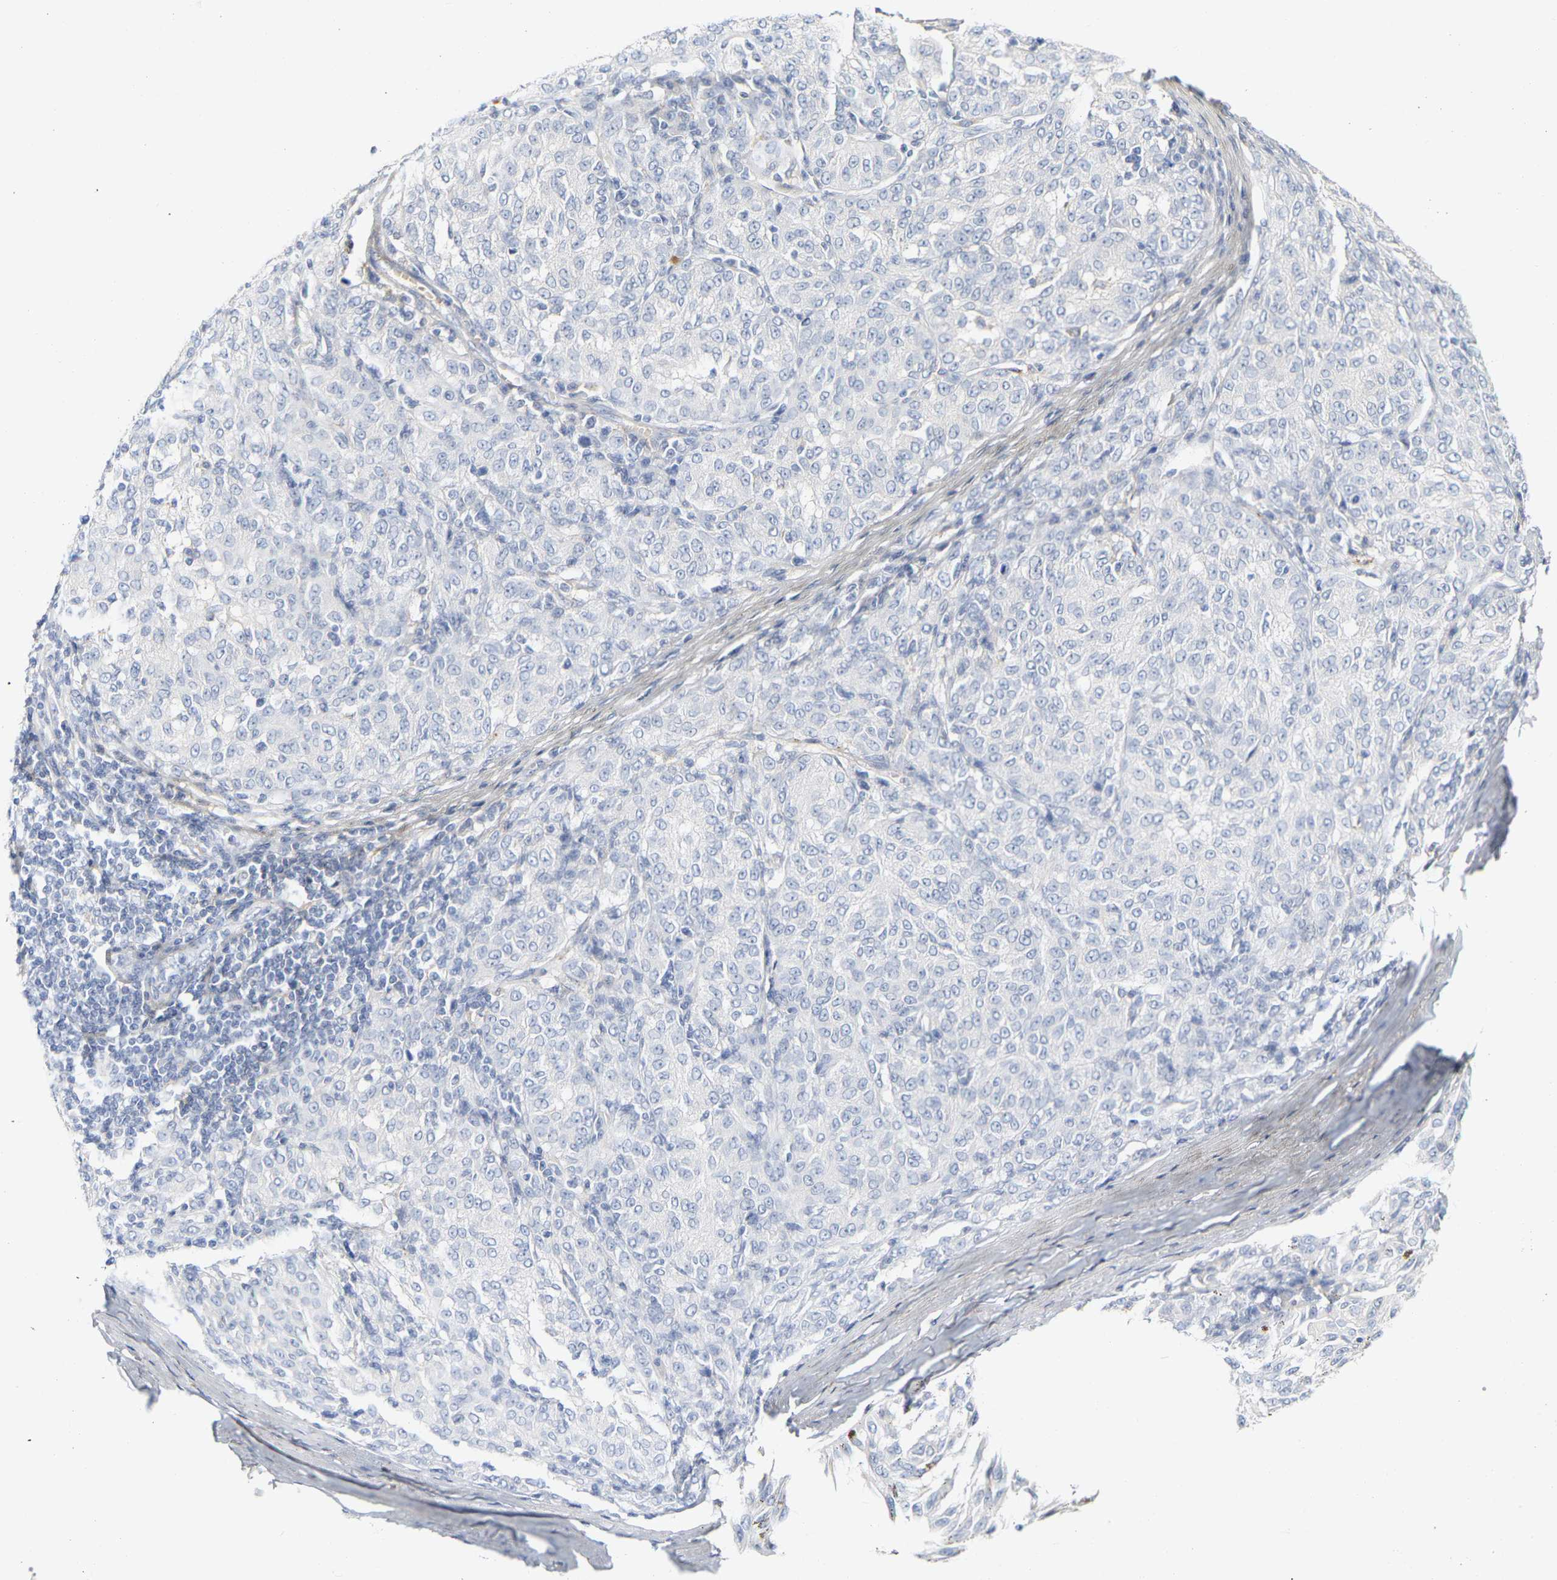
{"staining": {"intensity": "negative", "quantity": "none", "location": "none"}, "tissue": "melanoma", "cell_type": "Tumor cells", "image_type": "cancer", "snomed": [{"axis": "morphology", "description": "Malignant melanoma, NOS"}, {"axis": "topography", "description": "Skin"}], "caption": "Photomicrograph shows no significant protein expression in tumor cells of malignant melanoma.", "gene": "GNAS", "patient": {"sex": "female", "age": 72}}